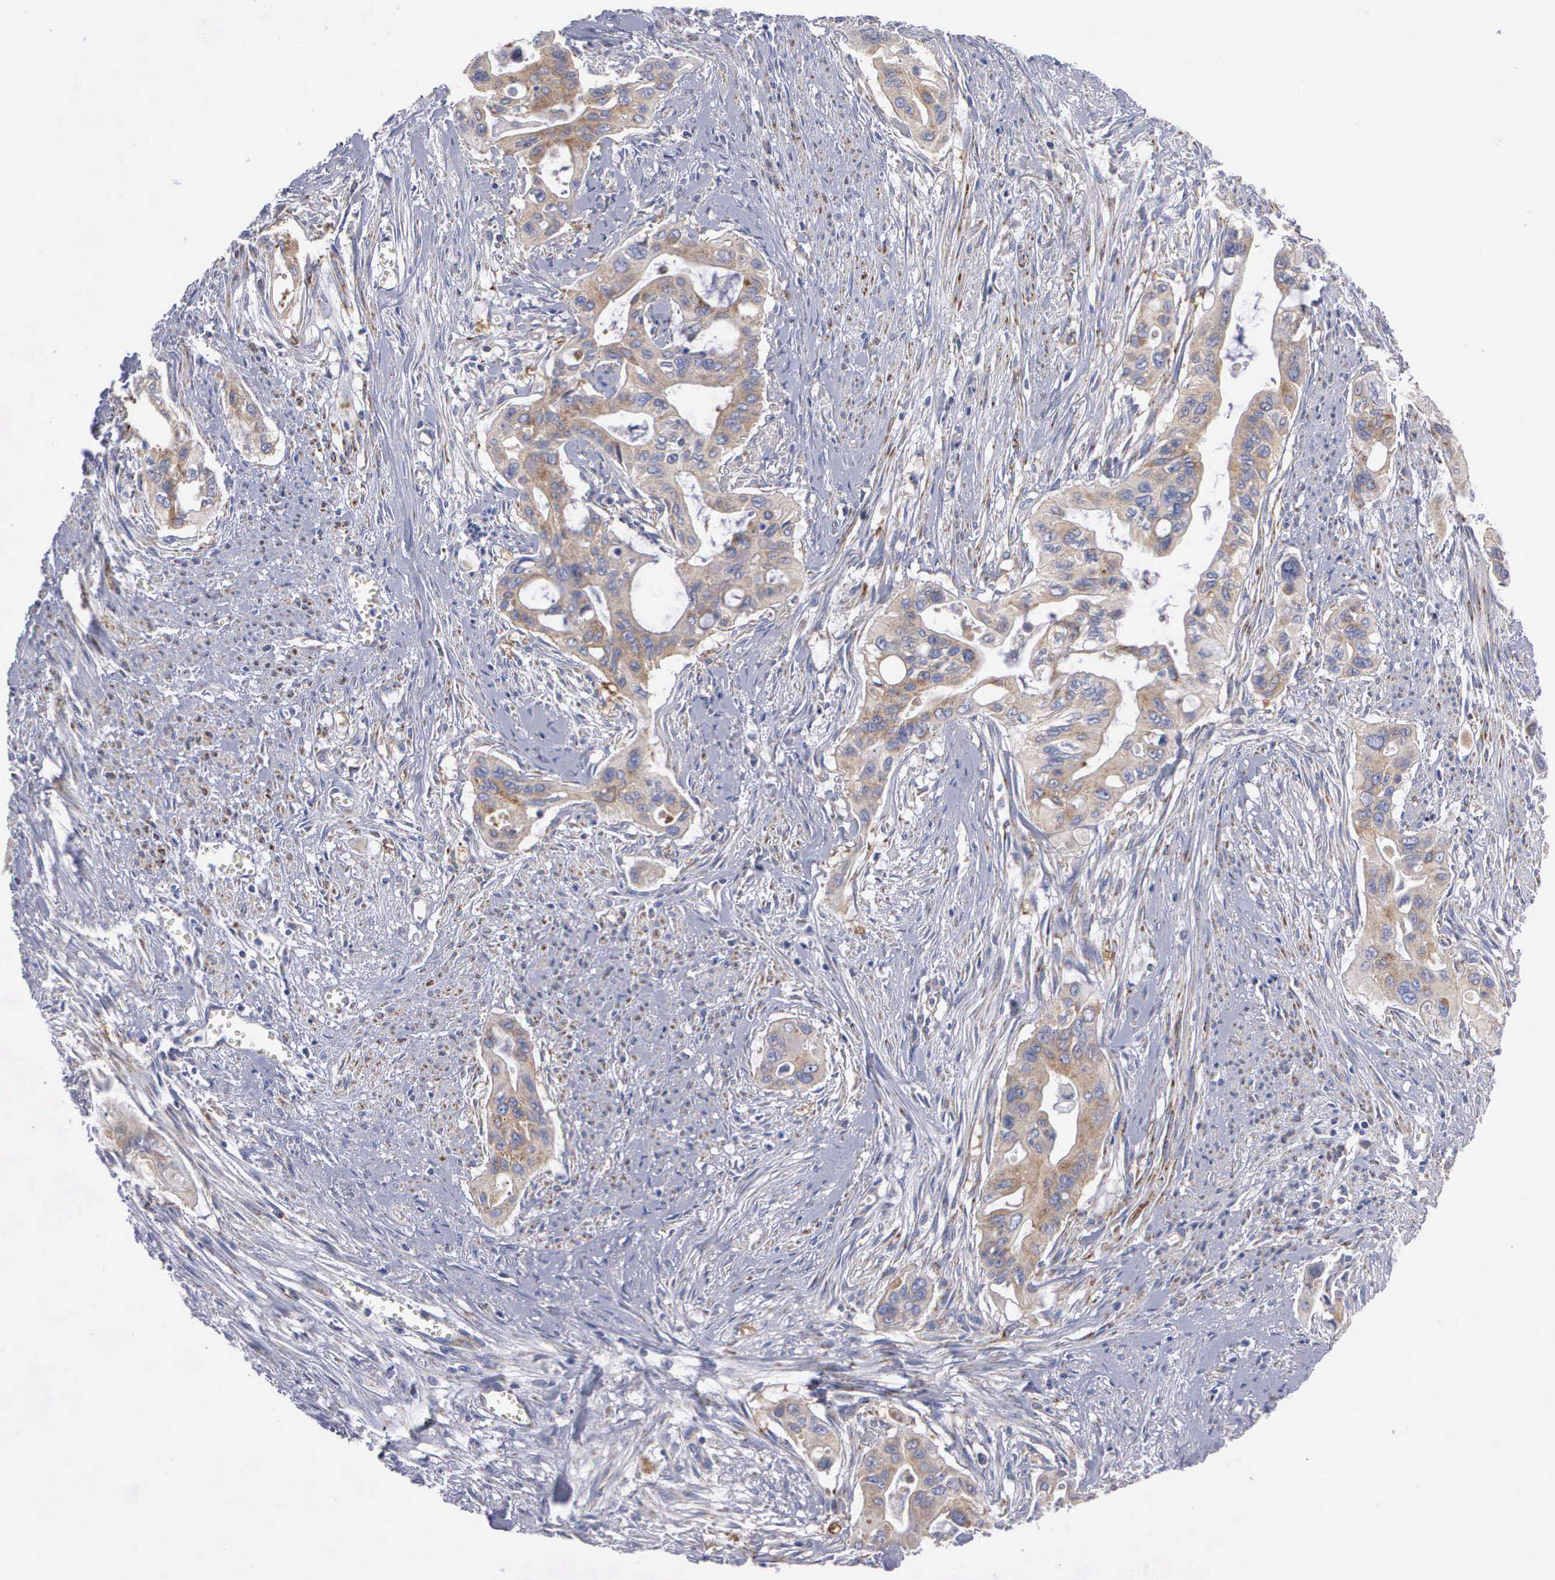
{"staining": {"intensity": "moderate", "quantity": "25%-75%", "location": "cytoplasmic/membranous"}, "tissue": "pancreatic cancer", "cell_type": "Tumor cells", "image_type": "cancer", "snomed": [{"axis": "morphology", "description": "Adenocarcinoma, NOS"}, {"axis": "topography", "description": "Pancreas"}], "caption": "The histopathology image demonstrates staining of pancreatic cancer, revealing moderate cytoplasmic/membranous protein expression (brown color) within tumor cells.", "gene": "APOOL", "patient": {"sex": "male", "age": 77}}